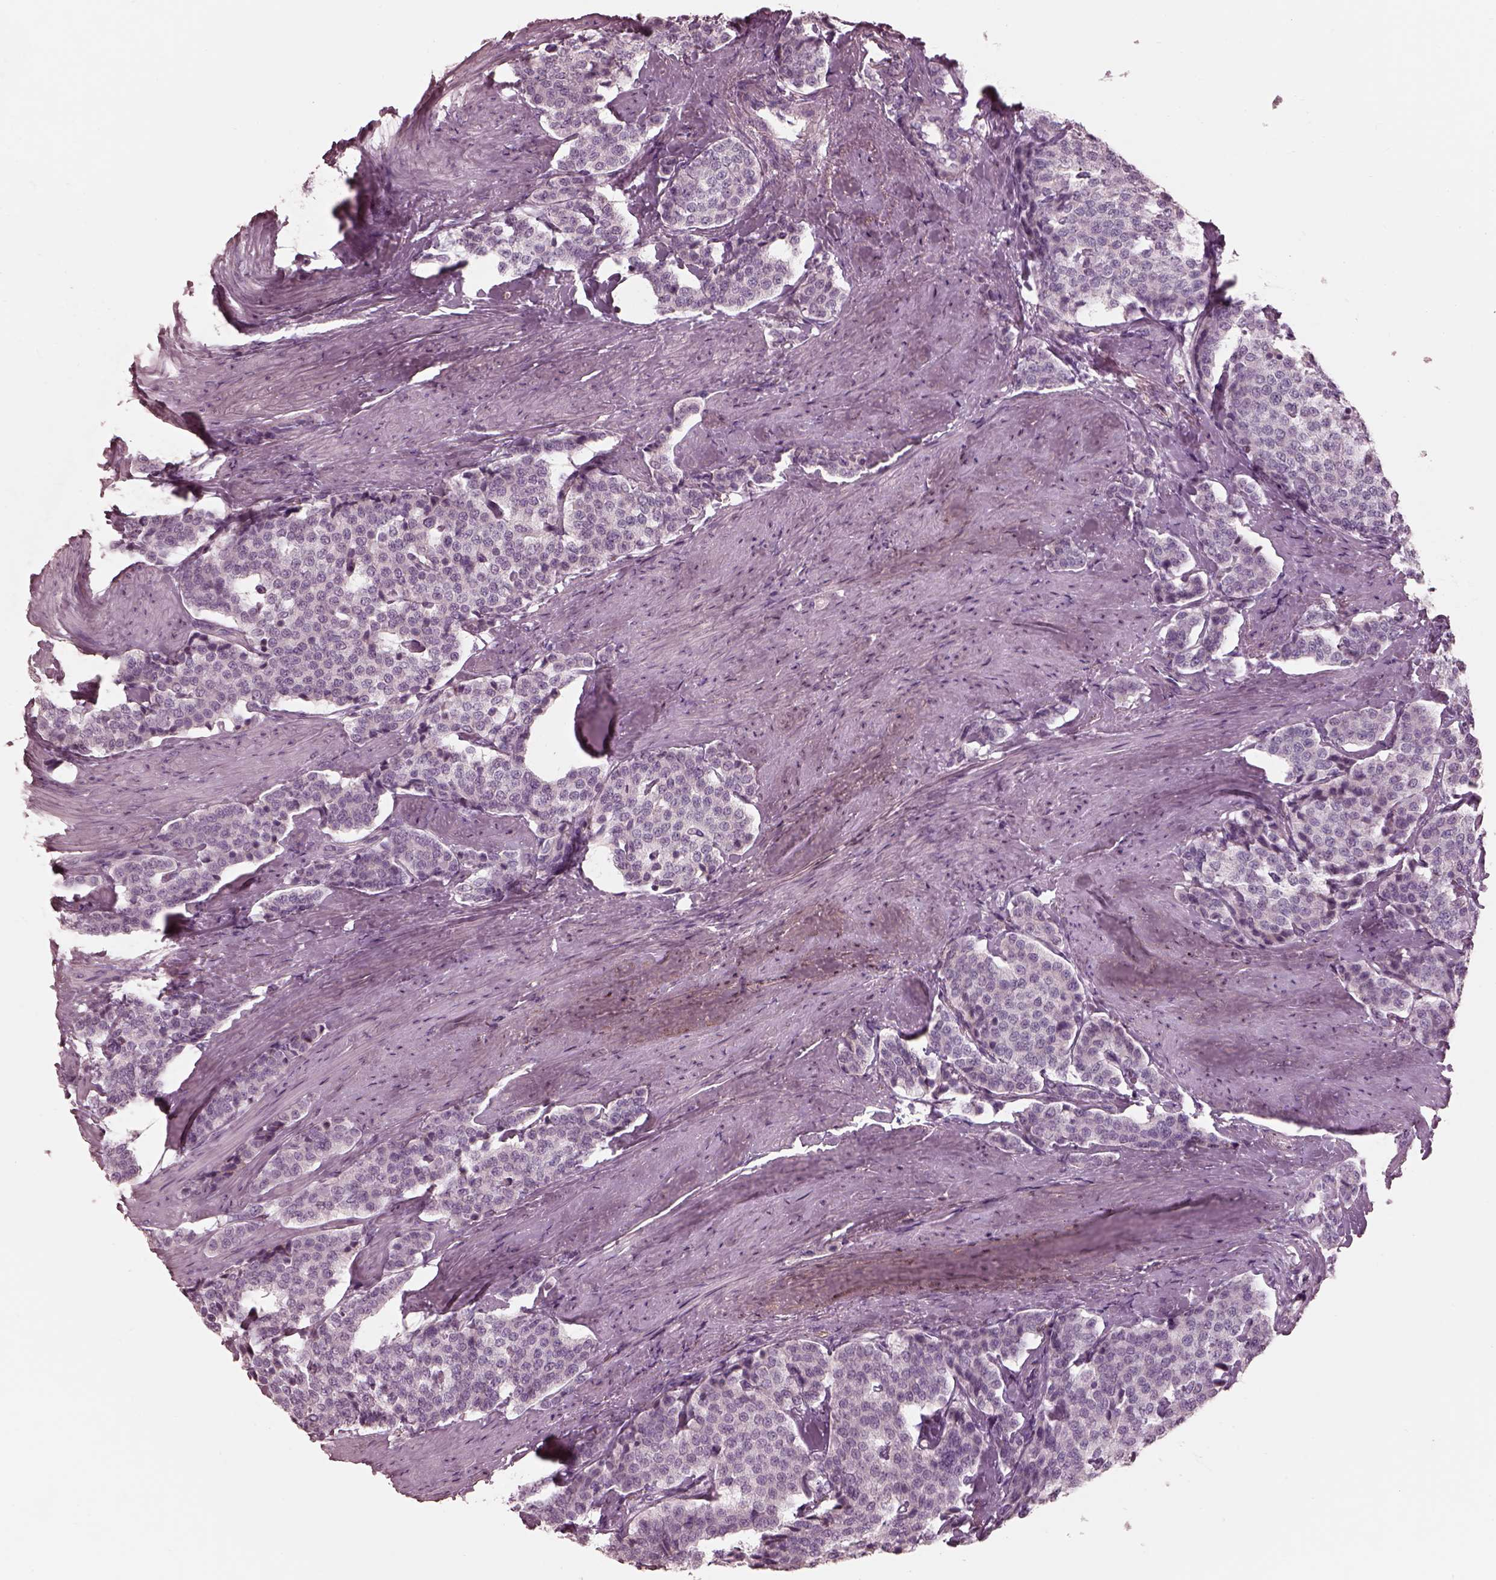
{"staining": {"intensity": "negative", "quantity": "none", "location": "none"}, "tissue": "carcinoid", "cell_type": "Tumor cells", "image_type": "cancer", "snomed": [{"axis": "morphology", "description": "Carcinoid, malignant, NOS"}, {"axis": "topography", "description": "Small intestine"}], "caption": "There is no significant staining in tumor cells of carcinoid (malignant). (Stains: DAB (3,3'-diaminobenzidine) IHC with hematoxylin counter stain, Microscopy: brightfield microscopy at high magnification).", "gene": "CADM2", "patient": {"sex": "female", "age": 58}}